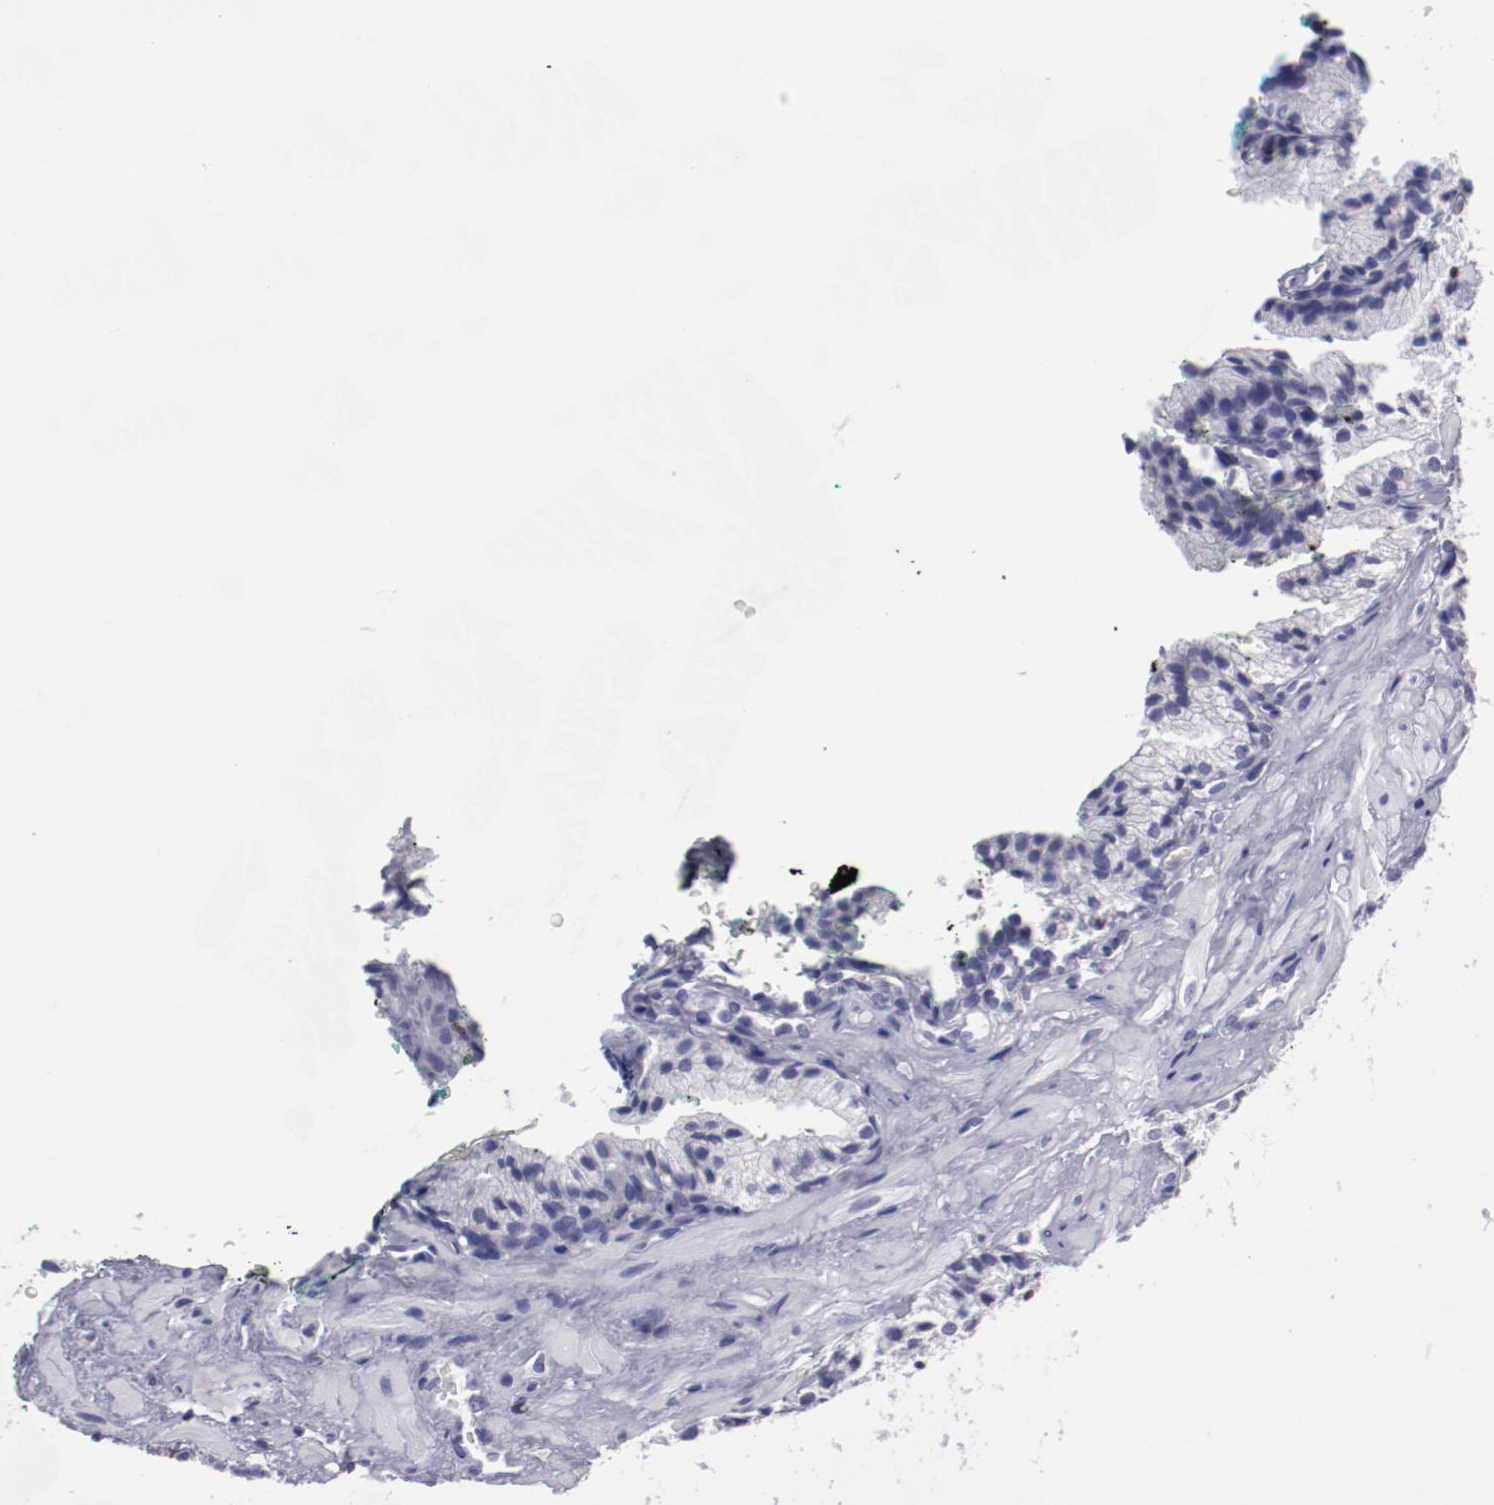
{"staining": {"intensity": "negative", "quantity": "none", "location": "none"}, "tissue": "prostate cancer", "cell_type": "Tumor cells", "image_type": "cancer", "snomed": [{"axis": "morphology", "description": "Adenocarcinoma, Medium grade"}, {"axis": "topography", "description": "Prostate"}], "caption": "Protein analysis of prostate cancer (medium-grade adenocarcinoma) reveals no significant positivity in tumor cells.", "gene": "IRF8", "patient": {"sex": "male", "age": 64}}